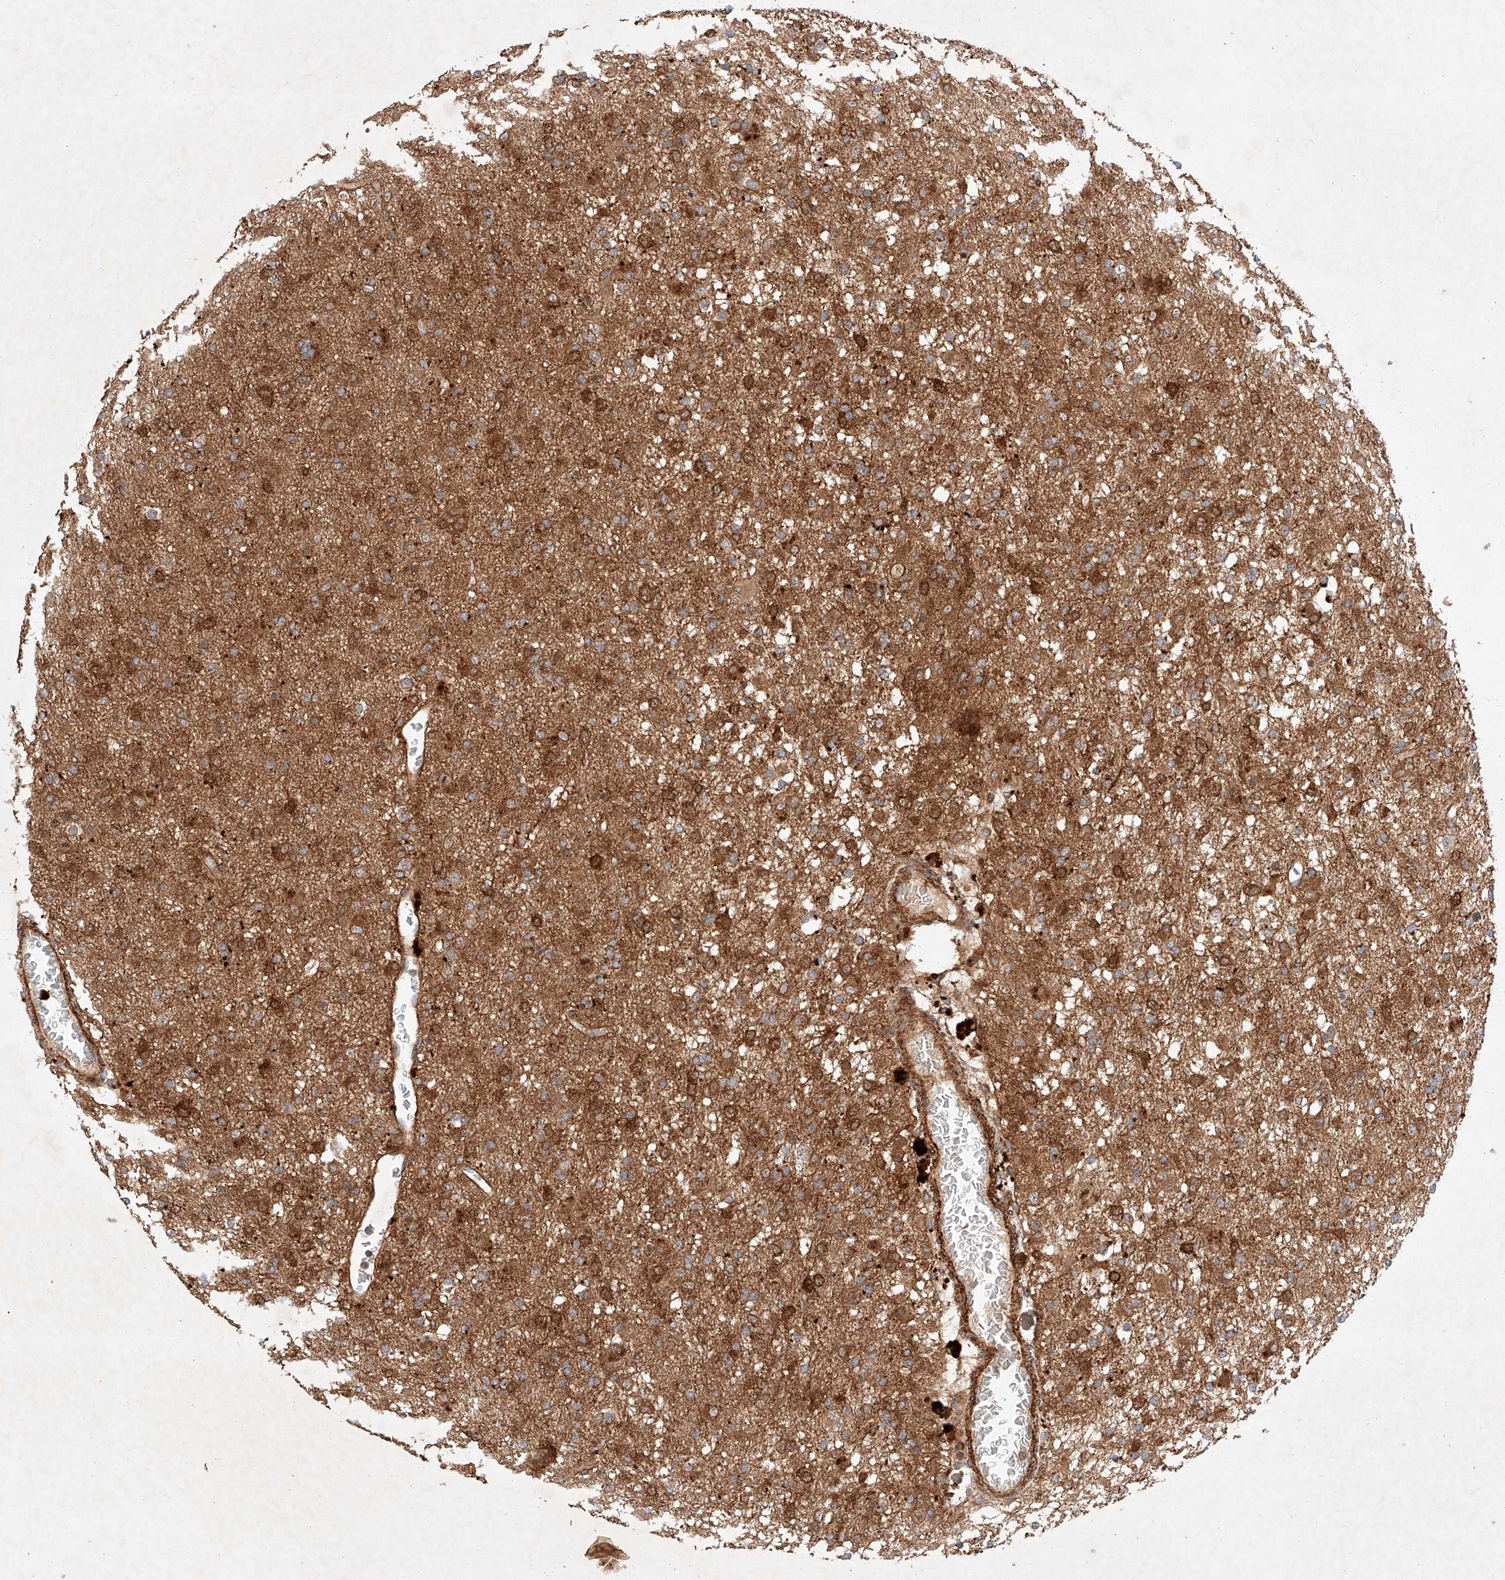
{"staining": {"intensity": "moderate", "quantity": "25%-75%", "location": "cytoplasmic/membranous"}, "tissue": "glioma", "cell_type": "Tumor cells", "image_type": "cancer", "snomed": [{"axis": "morphology", "description": "Glioma, malignant, Low grade"}, {"axis": "topography", "description": "Brain"}], "caption": "Protein positivity by immunohistochemistry (IHC) reveals moderate cytoplasmic/membranous positivity in approximately 25%-75% of tumor cells in malignant low-grade glioma. Using DAB (3,3'-diaminobenzidine) (brown) and hematoxylin (blue) stains, captured at high magnification using brightfield microscopy.", "gene": "RAB23", "patient": {"sex": "male", "age": 65}}